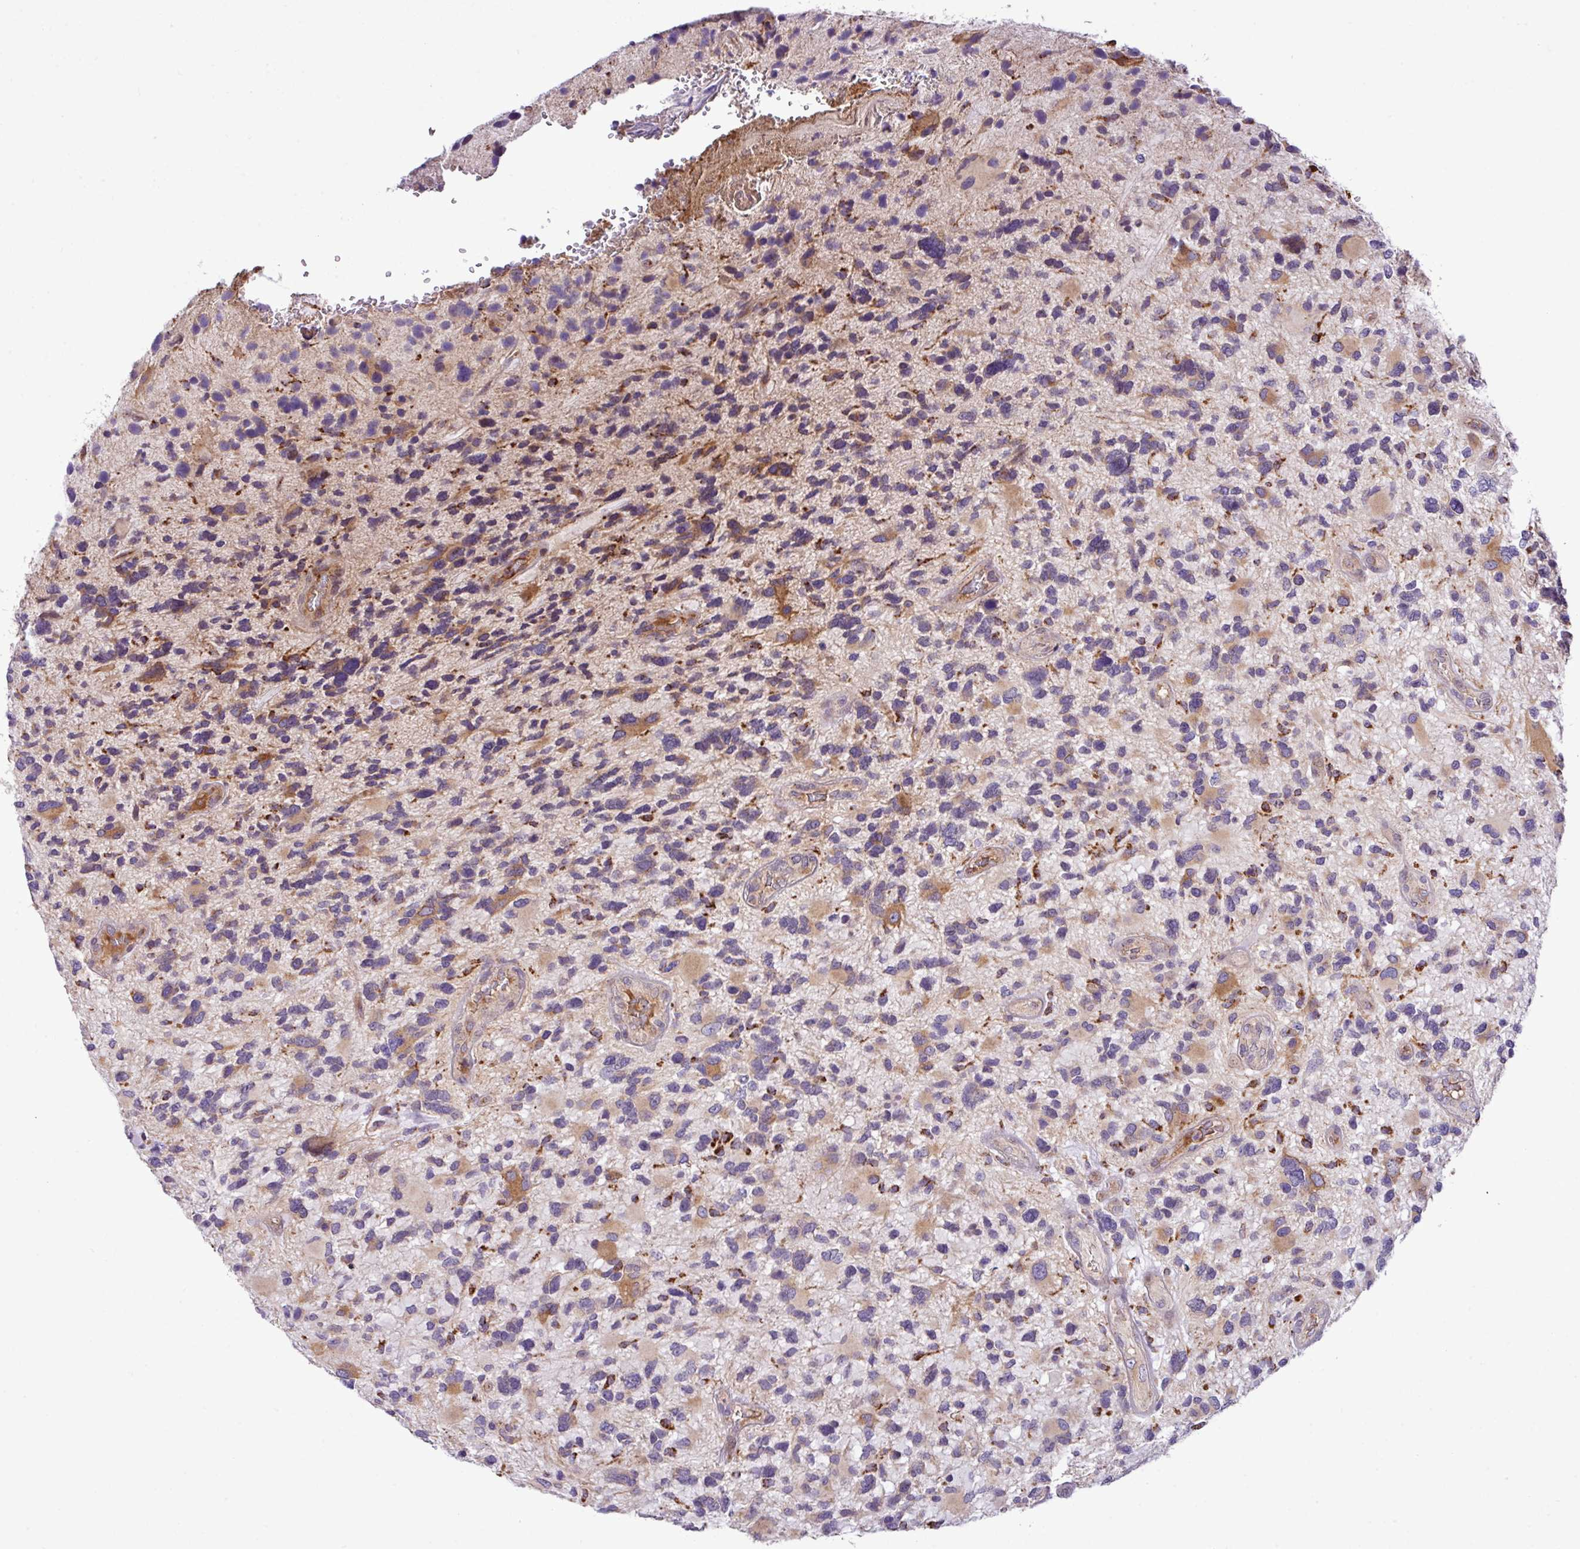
{"staining": {"intensity": "moderate", "quantity": "25%-75%", "location": "cytoplasmic/membranous"}, "tissue": "glioma", "cell_type": "Tumor cells", "image_type": "cancer", "snomed": [{"axis": "morphology", "description": "Glioma, malignant, High grade"}, {"axis": "topography", "description": "Brain"}], "caption": "There is medium levels of moderate cytoplasmic/membranous positivity in tumor cells of glioma, as demonstrated by immunohistochemical staining (brown color).", "gene": "ZNF569", "patient": {"sex": "female", "age": 11}}